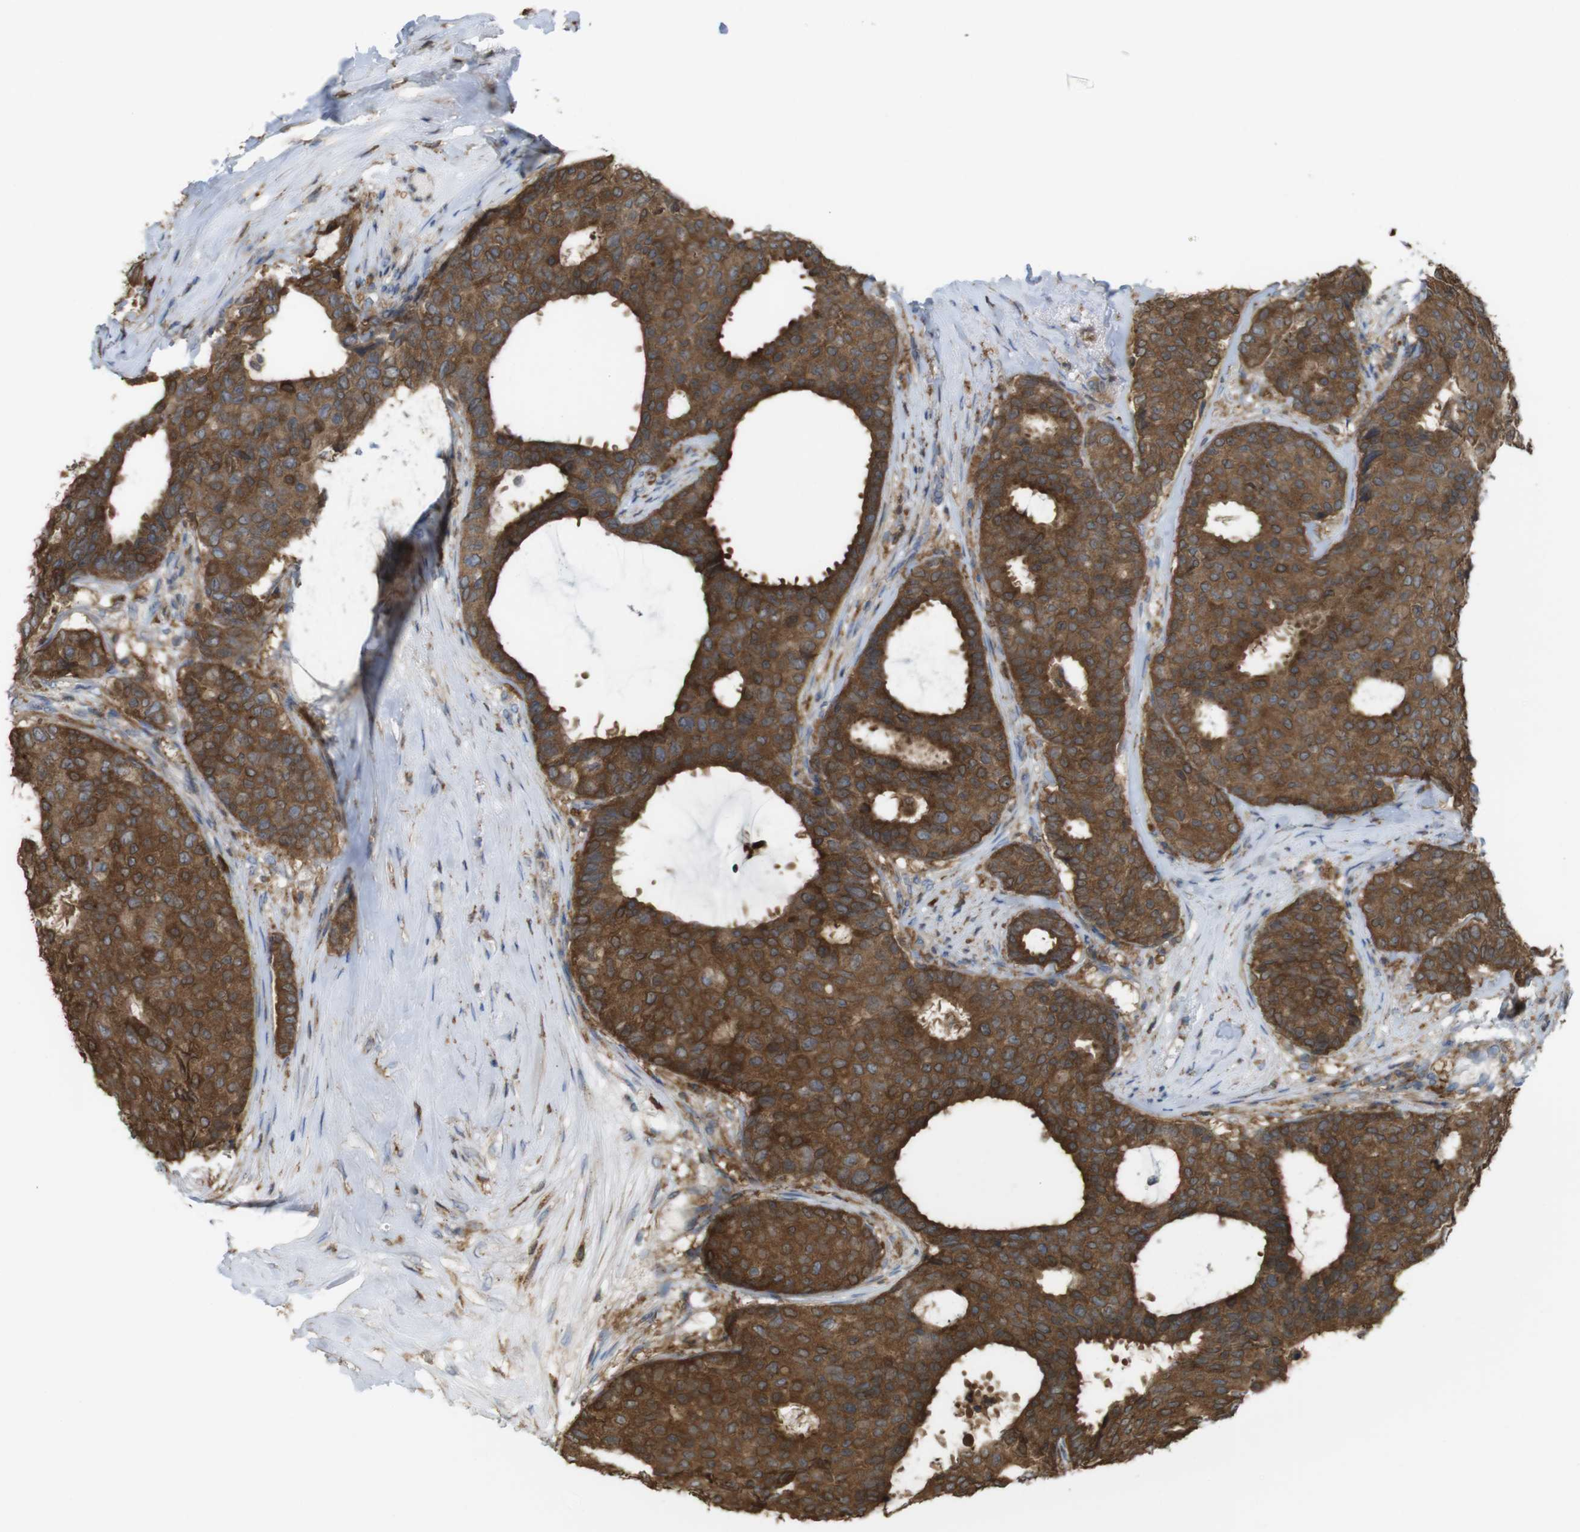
{"staining": {"intensity": "strong", "quantity": ">75%", "location": "cytoplasmic/membranous"}, "tissue": "breast cancer", "cell_type": "Tumor cells", "image_type": "cancer", "snomed": [{"axis": "morphology", "description": "Duct carcinoma"}, {"axis": "topography", "description": "Breast"}], "caption": "Immunohistochemistry micrograph of human breast cancer (invasive ductal carcinoma) stained for a protein (brown), which shows high levels of strong cytoplasmic/membranous expression in about >75% of tumor cells.", "gene": "PRKCD", "patient": {"sex": "female", "age": 75}}